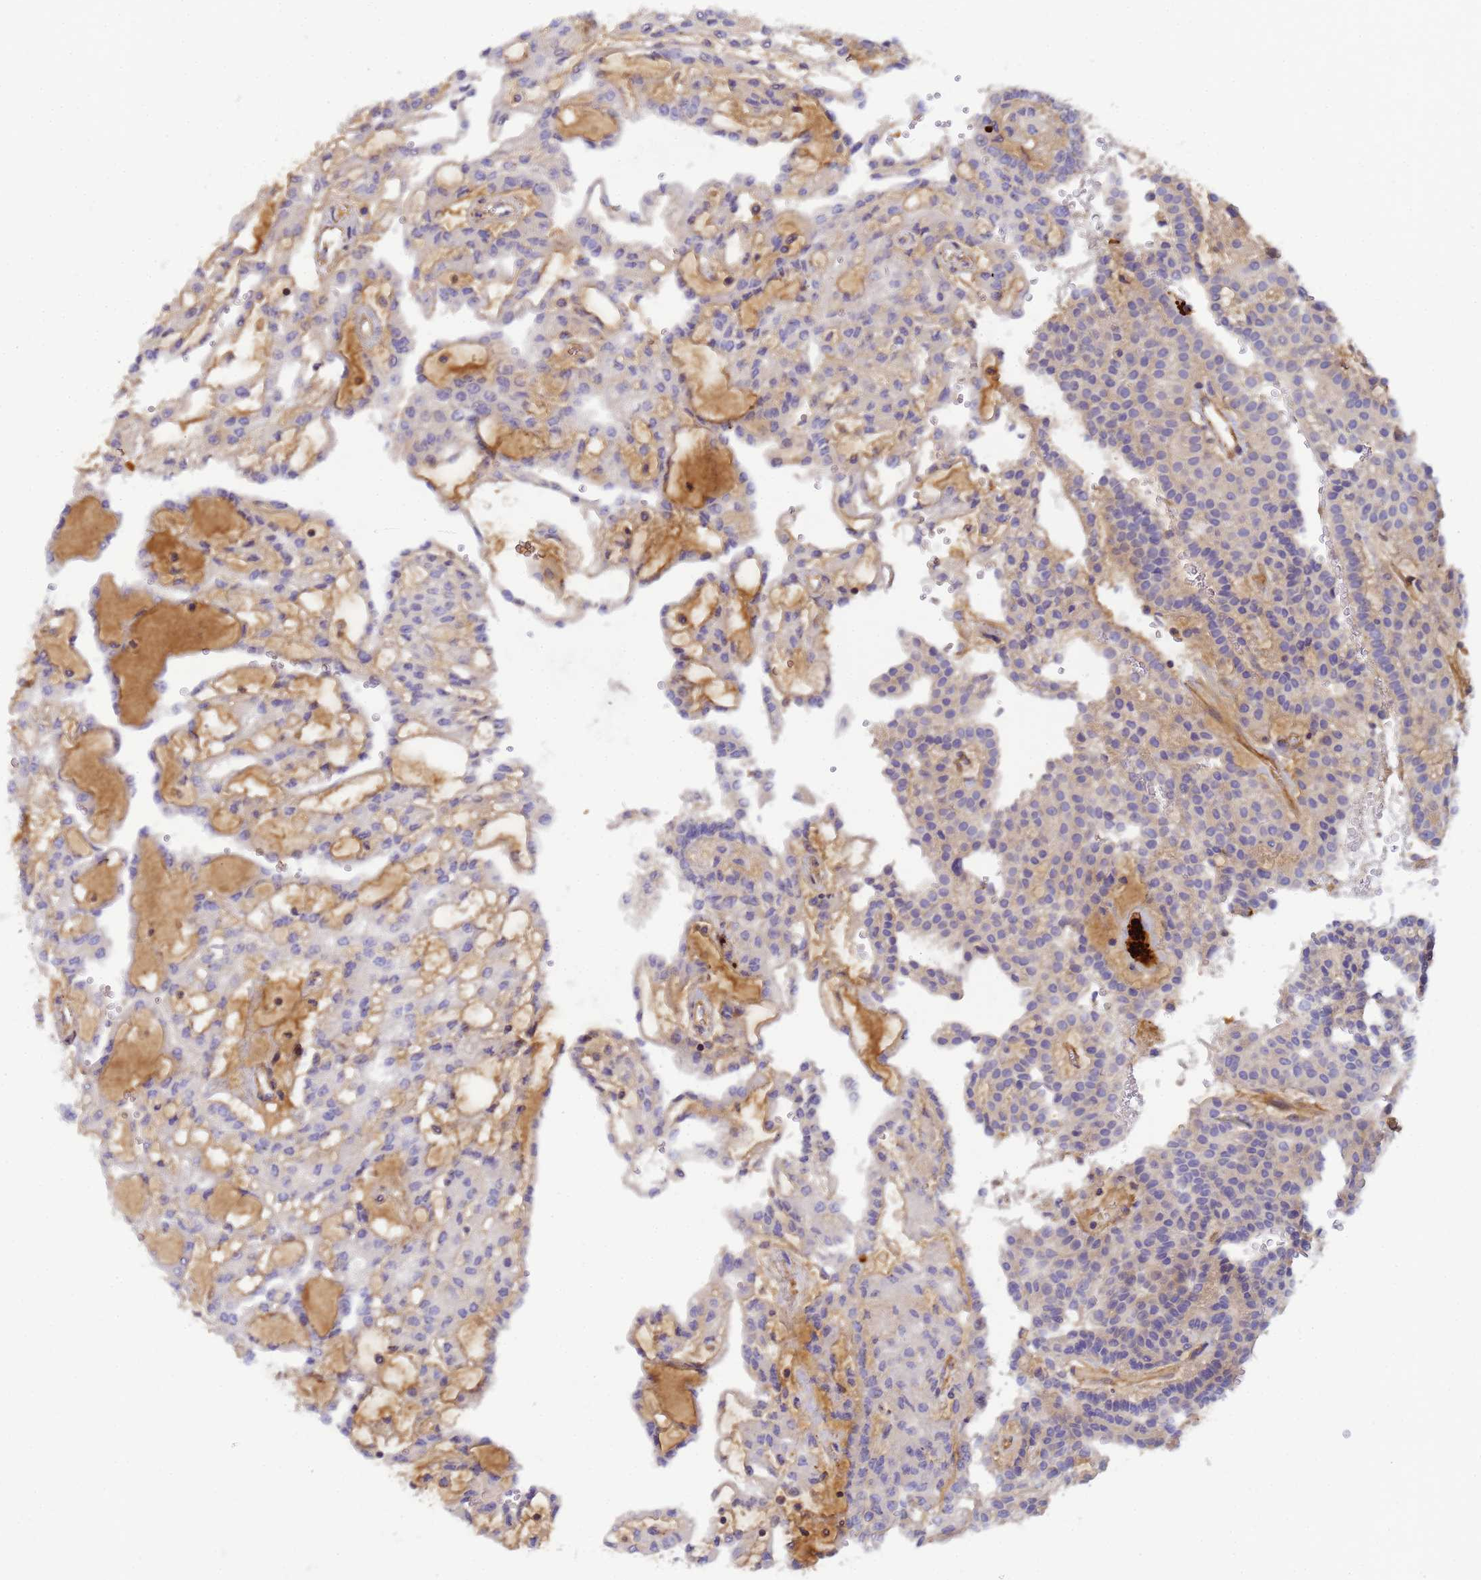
{"staining": {"intensity": "moderate", "quantity": "<25%", "location": "cytoplasmic/membranous"}, "tissue": "renal cancer", "cell_type": "Tumor cells", "image_type": "cancer", "snomed": [{"axis": "morphology", "description": "Adenocarcinoma, NOS"}, {"axis": "topography", "description": "Kidney"}], "caption": "A high-resolution image shows immunohistochemistry staining of adenocarcinoma (renal), which displays moderate cytoplasmic/membranous positivity in about <25% of tumor cells.", "gene": "MYL12A", "patient": {"sex": "male", "age": 63}}